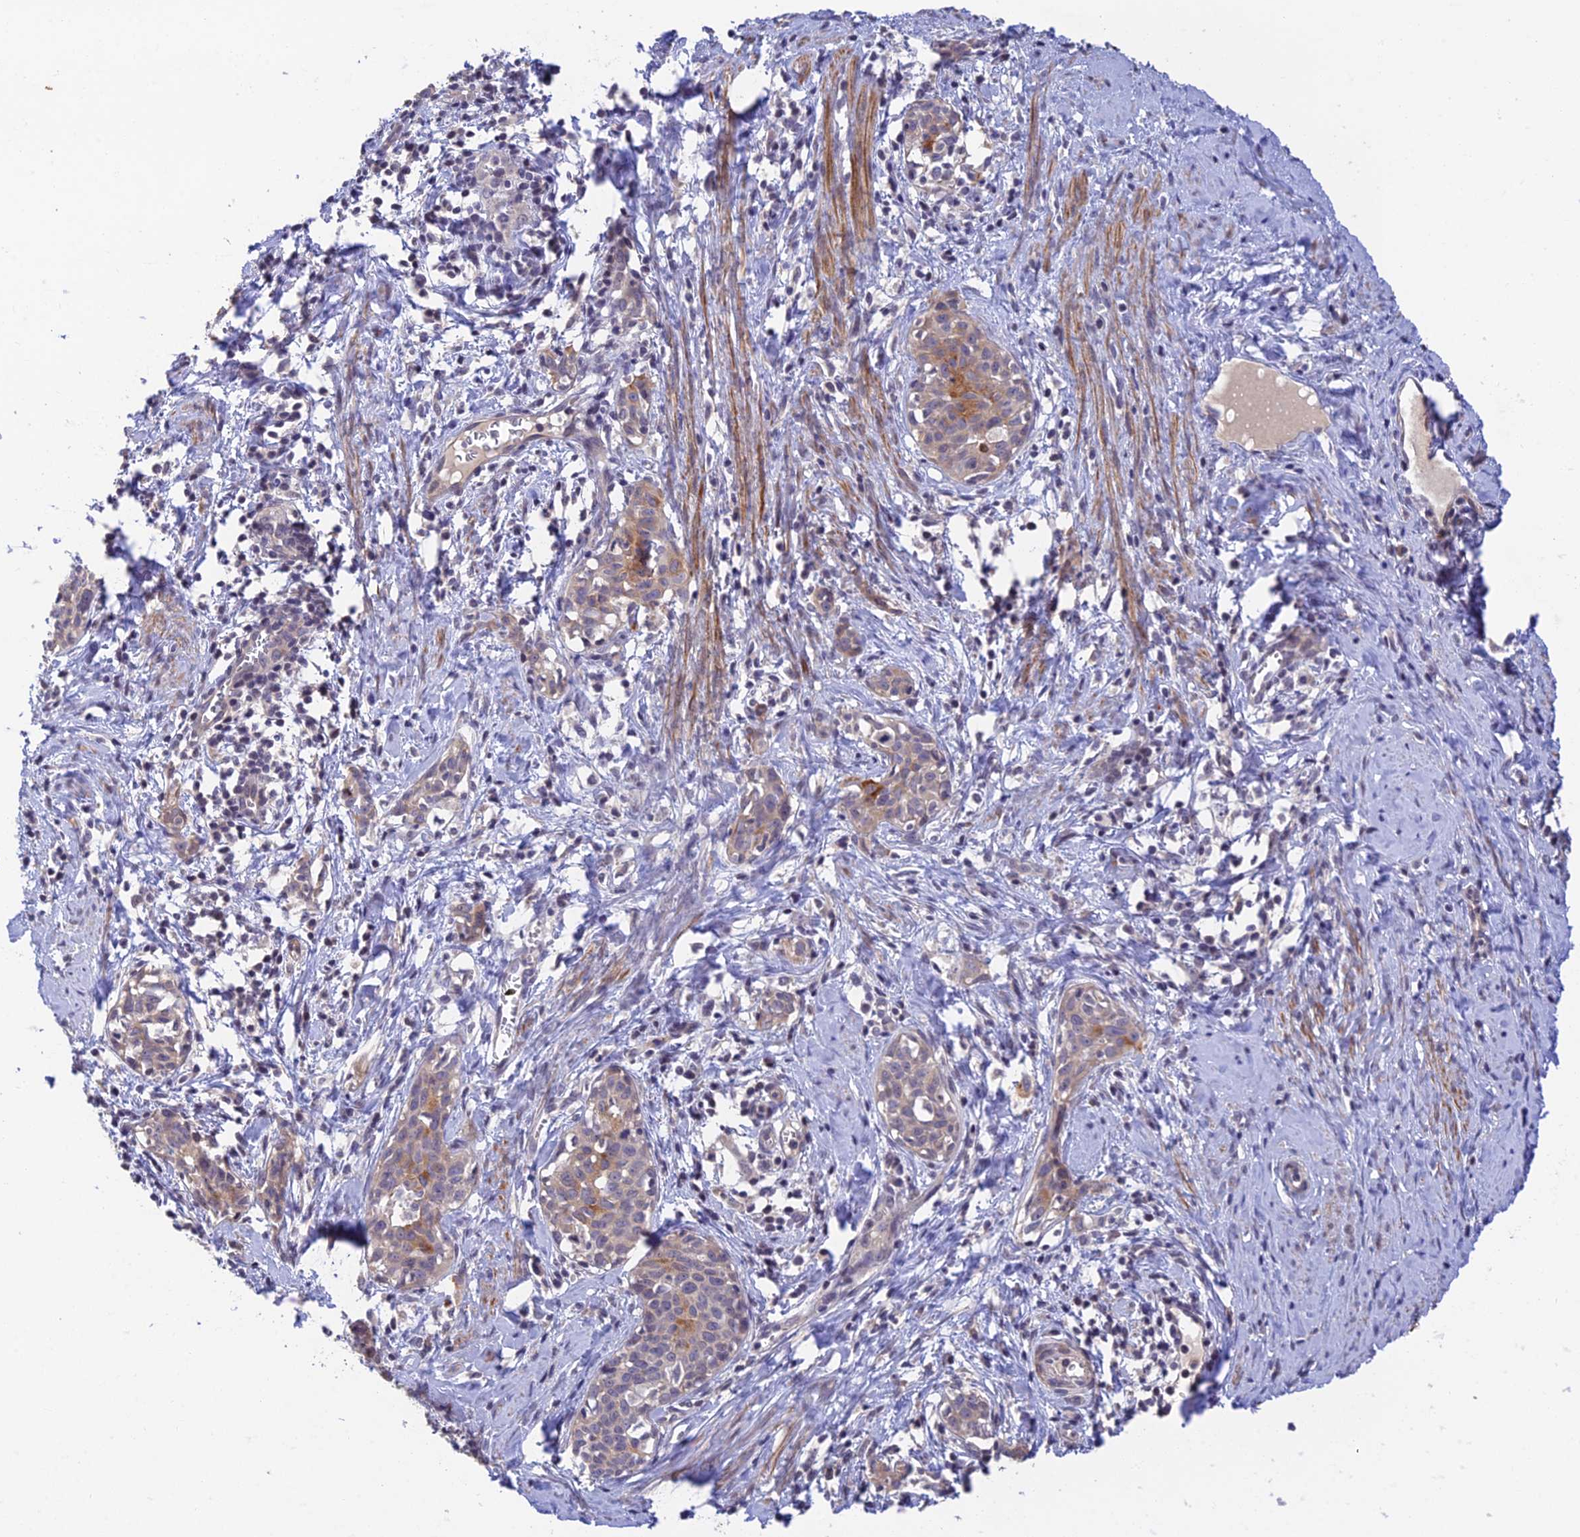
{"staining": {"intensity": "moderate", "quantity": "<25%", "location": "cytoplasmic/membranous"}, "tissue": "cervical cancer", "cell_type": "Tumor cells", "image_type": "cancer", "snomed": [{"axis": "morphology", "description": "Squamous cell carcinoma, NOS"}, {"axis": "topography", "description": "Cervix"}], "caption": "Cervical squamous cell carcinoma stained with a brown dye reveals moderate cytoplasmic/membranous positive expression in approximately <25% of tumor cells.", "gene": "CWH43", "patient": {"sex": "female", "age": 52}}